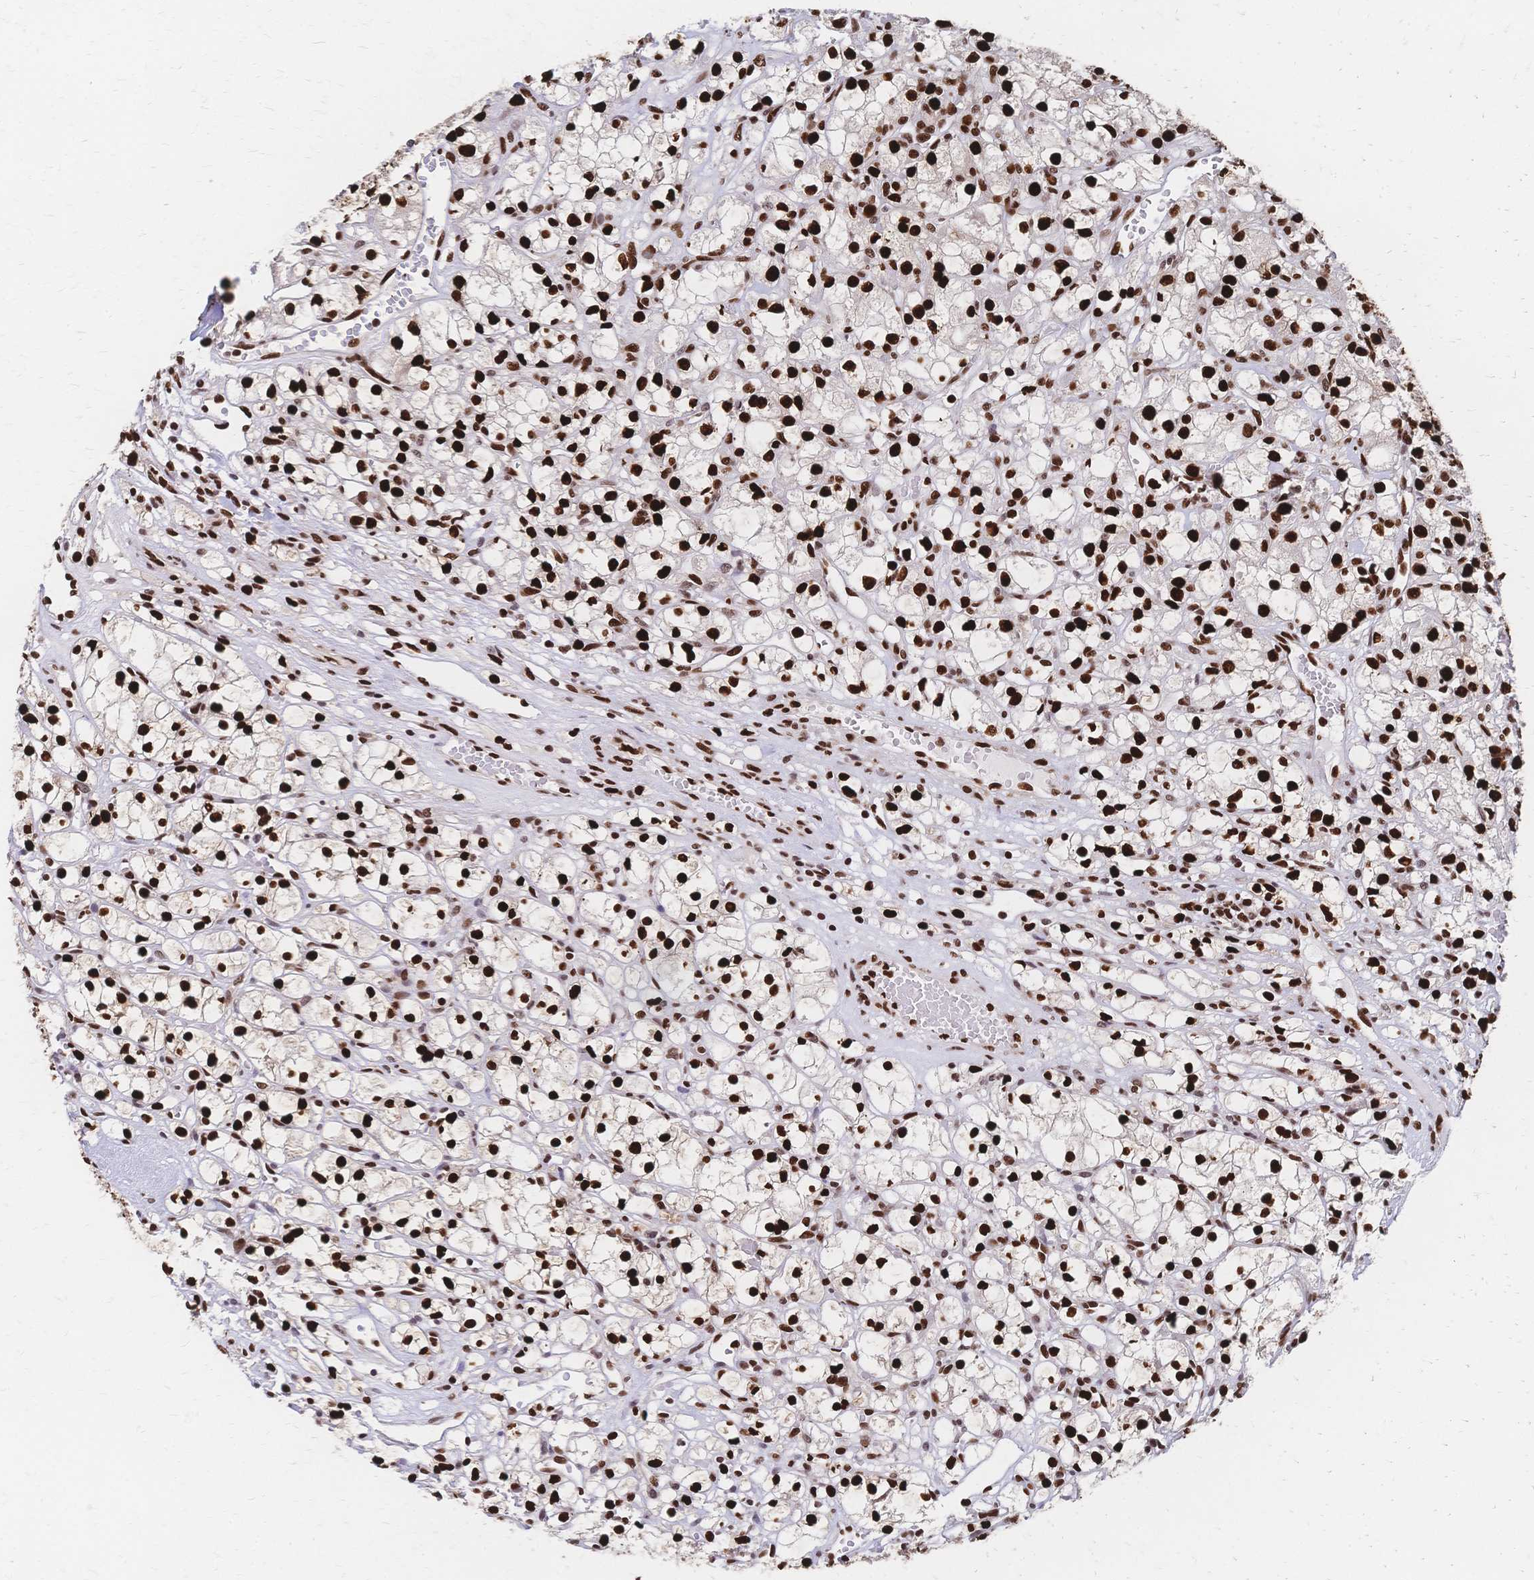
{"staining": {"intensity": "strong", "quantity": "25%-75%", "location": "nuclear"}, "tissue": "renal cancer", "cell_type": "Tumor cells", "image_type": "cancer", "snomed": [{"axis": "morphology", "description": "Adenocarcinoma, NOS"}, {"axis": "topography", "description": "Kidney"}], "caption": "High-power microscopy captured an immunohistochemistry (IHC) micrograph of renal adenocarcinoma, revealing strong nuclear staining in approximately 25%-75% of tumor cells. Immunohistochemistry stains the protein of interest in brown and the nuclei are stained blue.", "gene": "HDGF", "patient": {"sex": "female", "age": 59}}